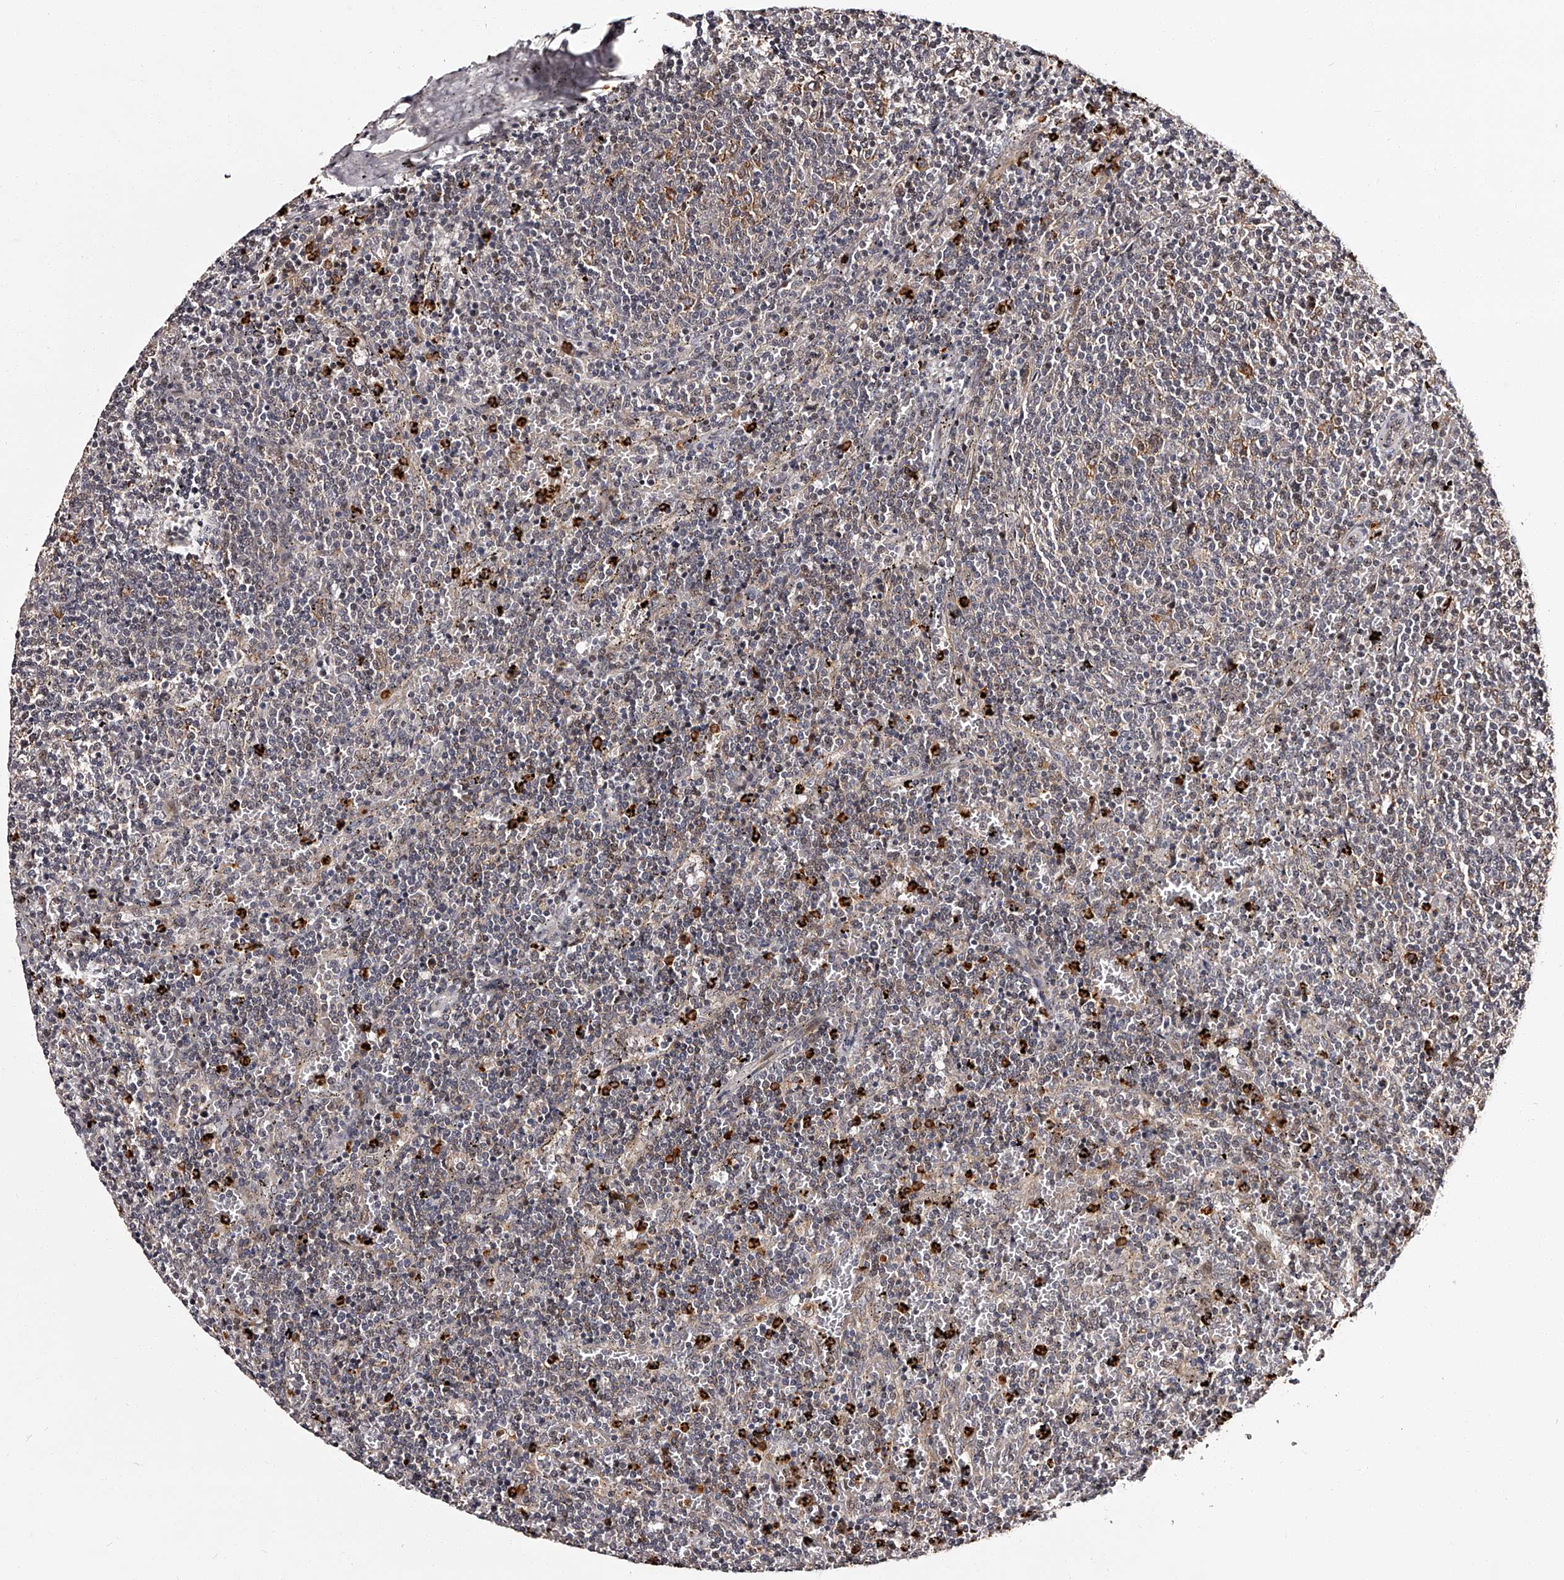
{"staining": {"intensity": "weak", "quantity": "<25%", "location": "cytoplasmic/membranous"}, "tissue": "lymphoma", "cell_type": "Tumor cells", "image_type": "cancer", "snomed": [{"axis": "morphology", "description": "Malignant lymphoma, non-Hodgkin's type, Low grade"}, {"axis": "topography", "description": "Spleen"}], "caption": "Lymphoma was stained to show a protein in brown. There is no significant staining in tumor cells.", "gene": "RSC1A1", "patient": {"sex": "female", "age": 50}}